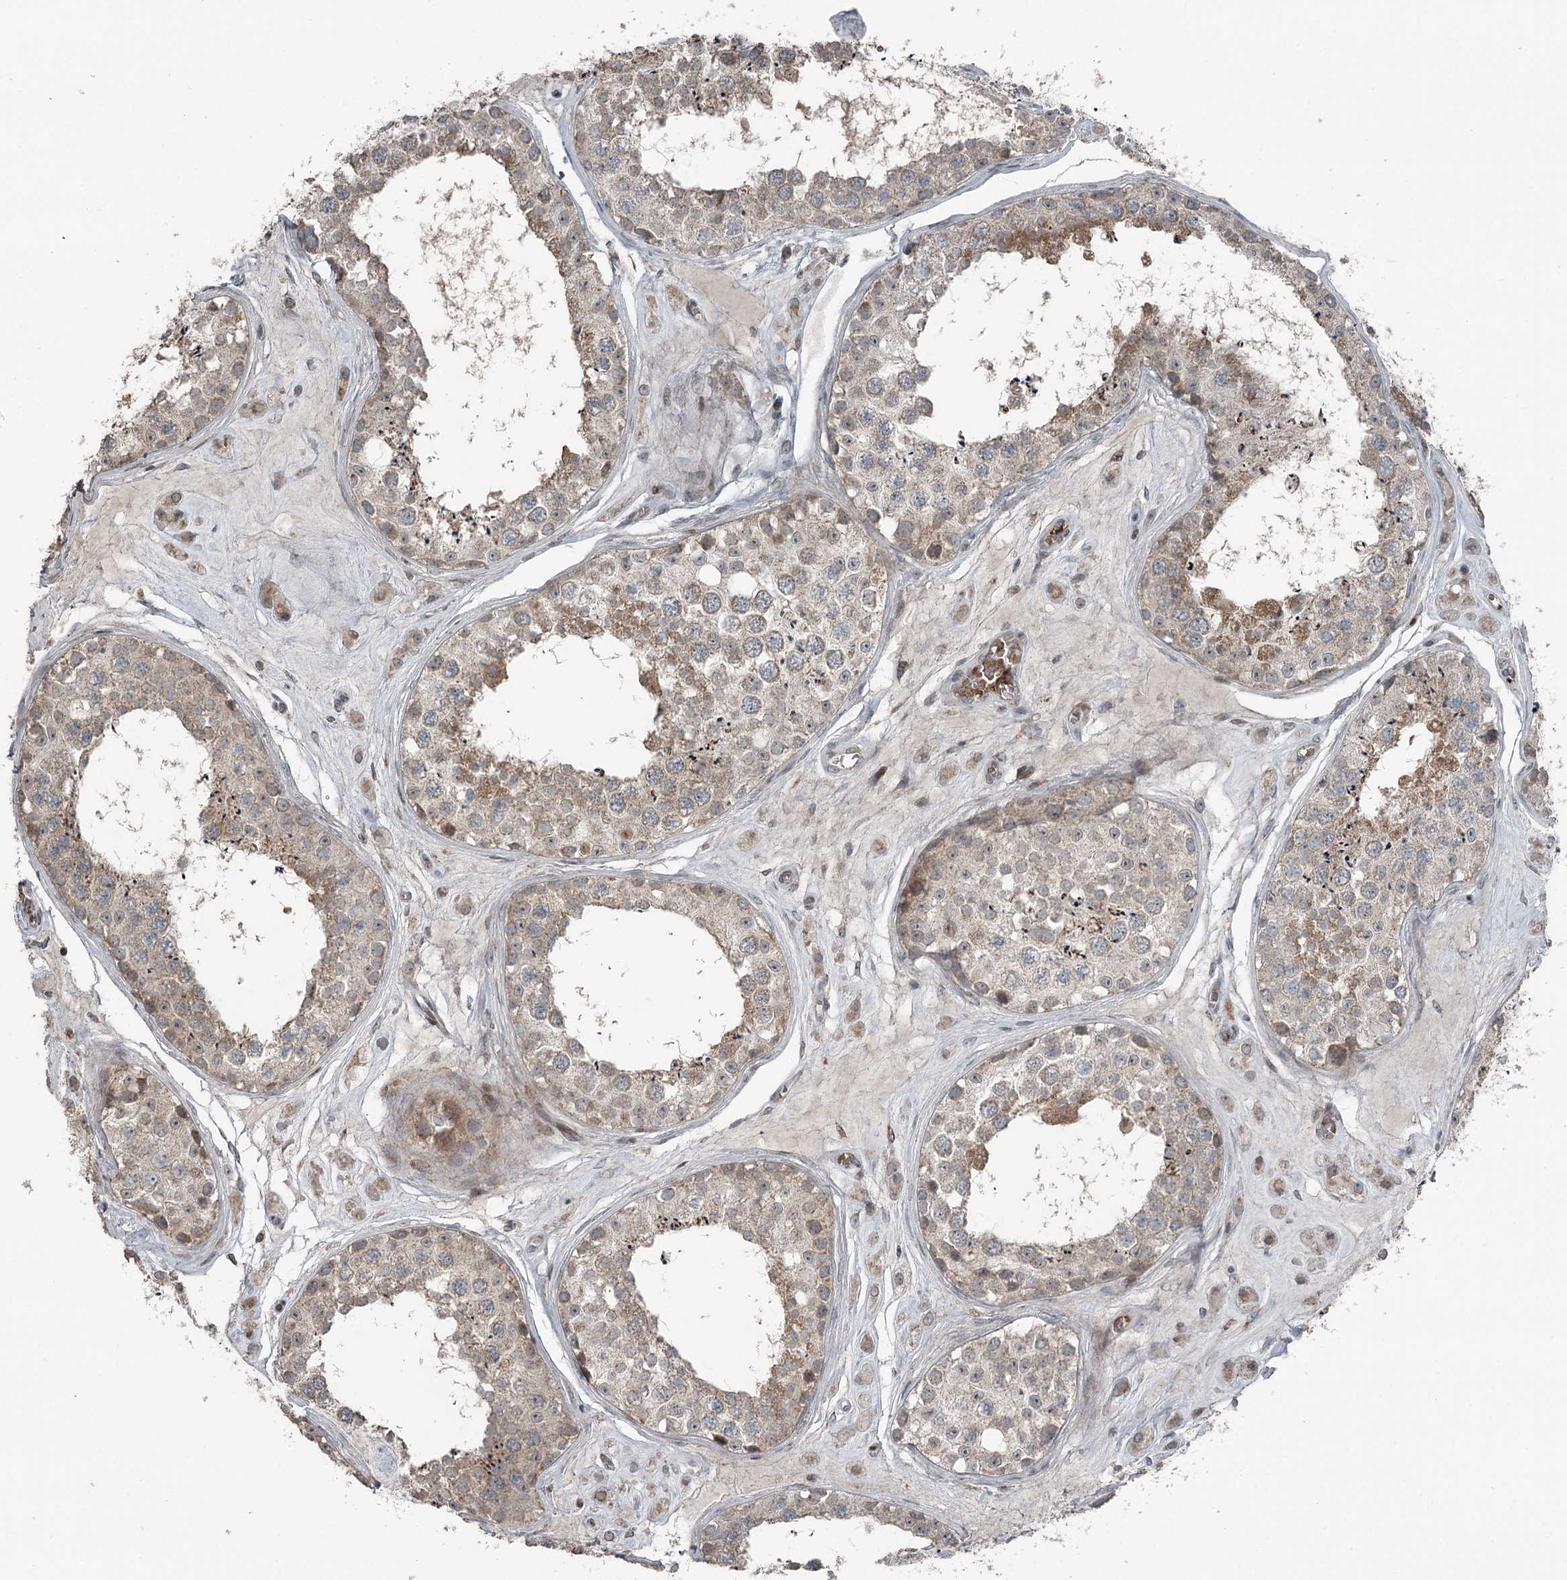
{"staining": {"intensity": "weak", "quantity": "25%-75%", "location": "cytoplasmic/membranous"}, "tissue": "testis", "cell_type": "Cells in seminiferous ducts", "image_type": "normal", "snomed": [{"axis": "morphology", "description": "Normal tissue, NOS"}, {"axis": "topography", "description": "Testis"}], "caption": "Normal testis shows weak cytoplasmic/membranous staining in about 25%-75% of cells in seminiferous ducts, visualized by immunohistochemistry. (DAB IHC, brown staining for protein, blue staining for nuclei).", "gene": "RASSF8", "patient": {"sex": "male", "age": 25}}